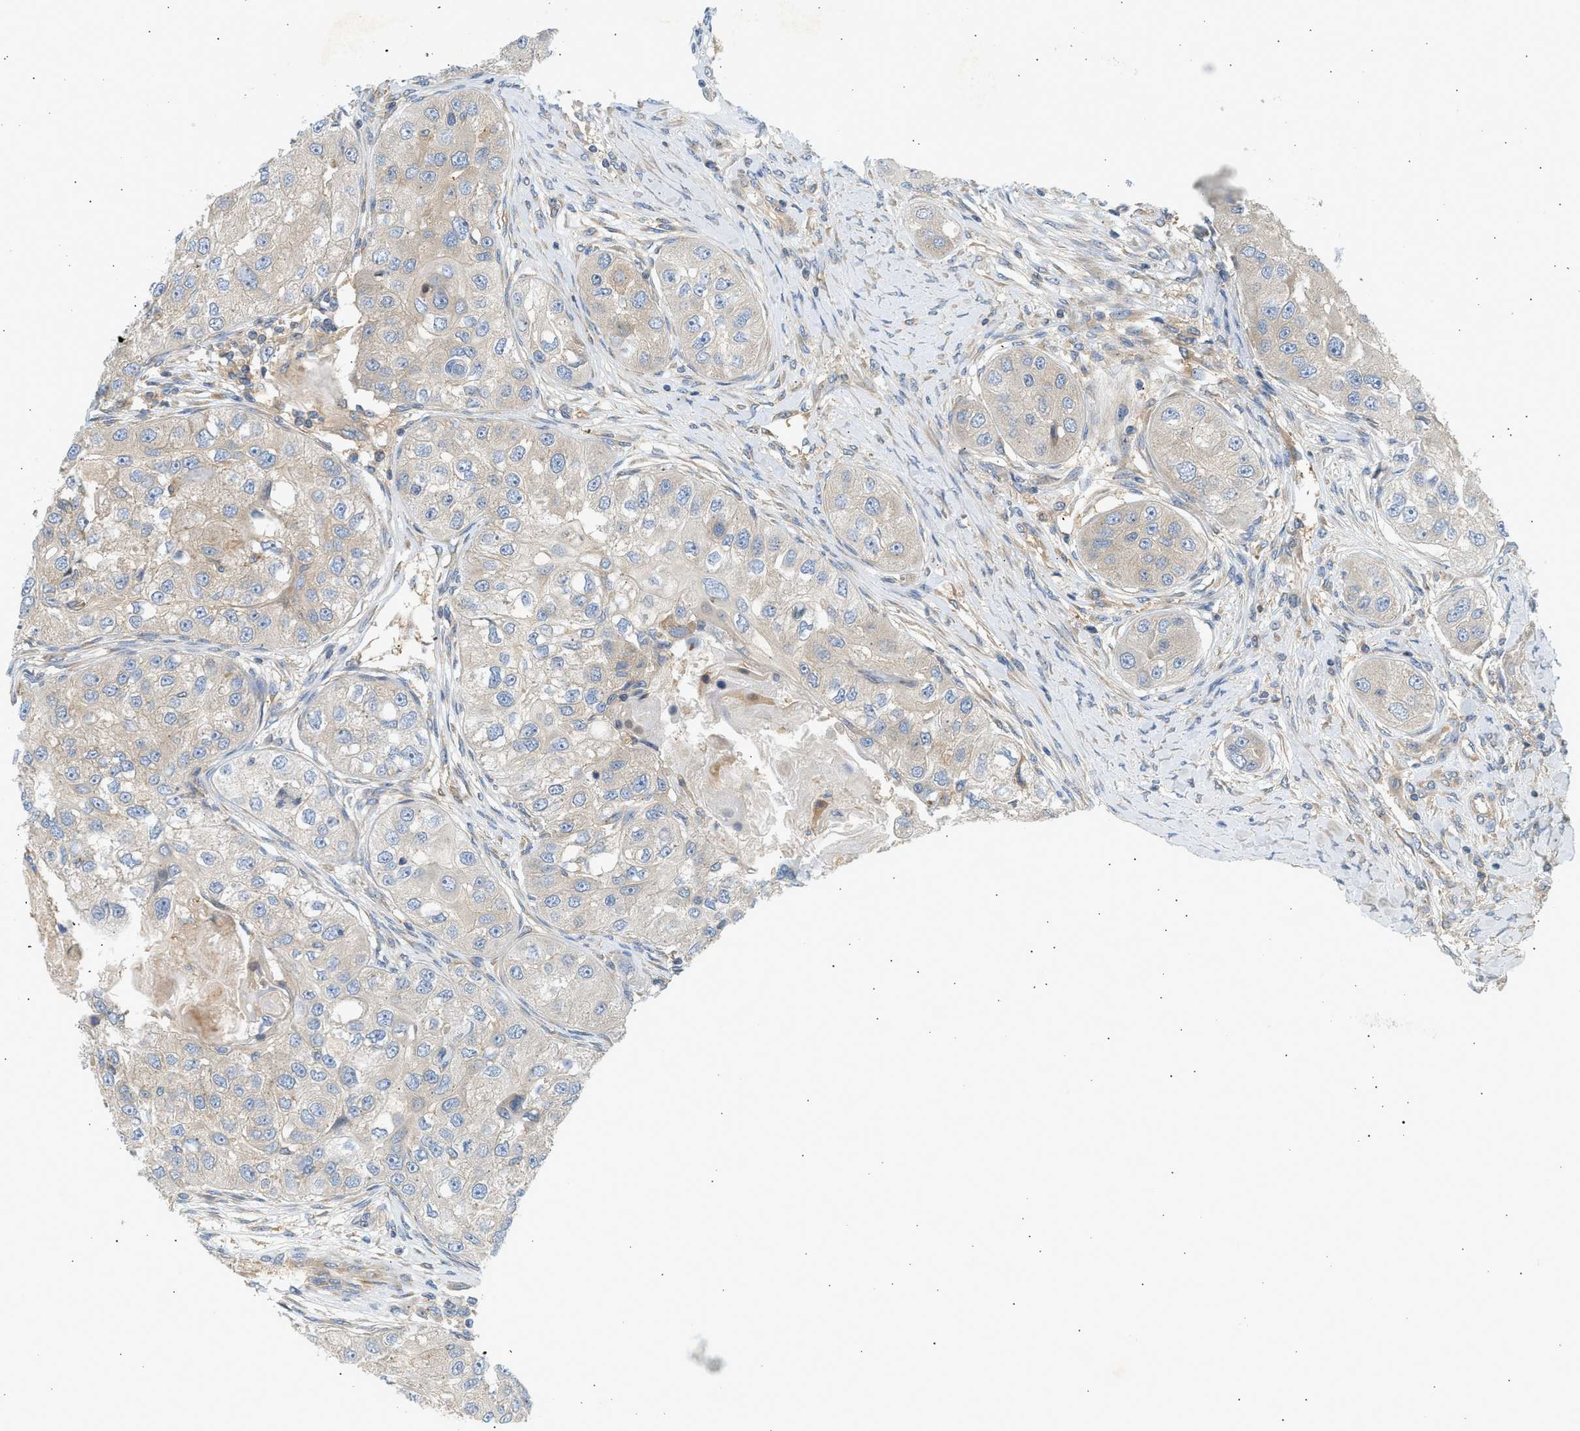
{"staining": {"intensity": "weak", "quantity": "<25%", "location": "cytoplasmic/membranous"}, "tissue": "head and neck cancer", "cell_type": "Tumor cells", "image_type": "cancer", "snomed": [{"axis": "morphology", "description": "Normal tissue, NOS"}, {"axis": "morphology", "description": "Squamous cell carcinoma, NOS"}, {"axis": "topography", "description": "Skeletal muscle"}, {"axis": "topography", "description": "Head-Neck"}], "caption": "DAB (3,3'-diaminobenzidine) immunohistochemical staining of head and neck cancer (squamous cell carcinoma) demonstrates no significant staining in tumor cells.", "gene": "PAFAH1B1", "patient": {"sex": "male", "age": 51}}